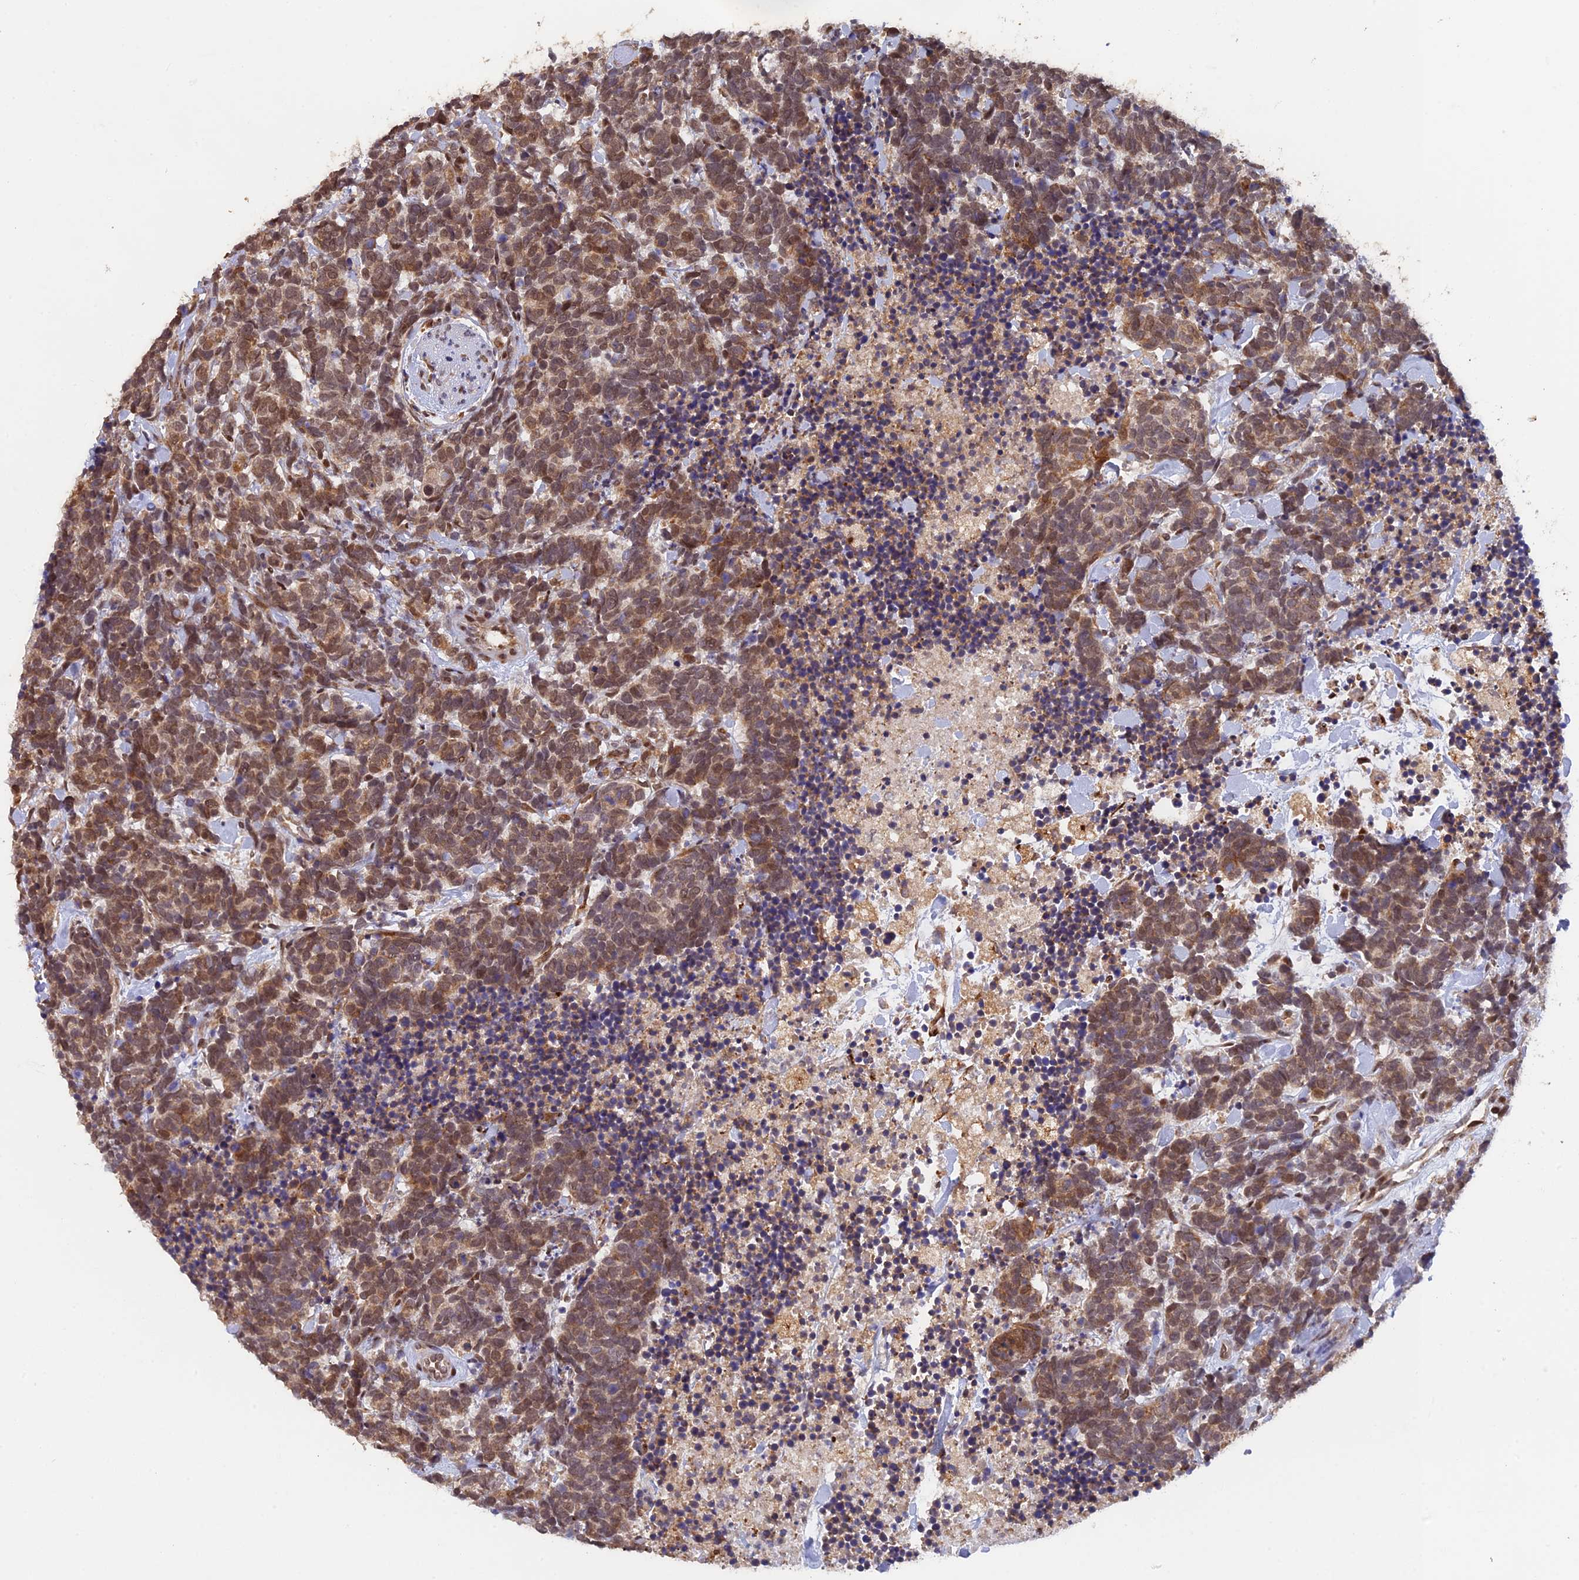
{"staining": {"intensity": "moderate", "quantity": ">75%", "location": "cytoplasmic/membranous,nuclear"}, "tissue": "carcinoid", "cell_type": "Tumor cells", "image_type": "cancer", "snomed": [{"axis": "morphology", "description": "Carcinoma, NOS"}, {"axis": "morphology", "description": "Carcinoid, malignant, NOS"}, {"axis": "topography", "description": "Prostate"}], "caption": "Human carcinoid stained with a brown dye reveals moderate cytoplasmic/membranous and nuclear positive expression in about >75% of tumor cells.", "gene": "SNX17", "patient": {"sex": "male", "age": 57}}